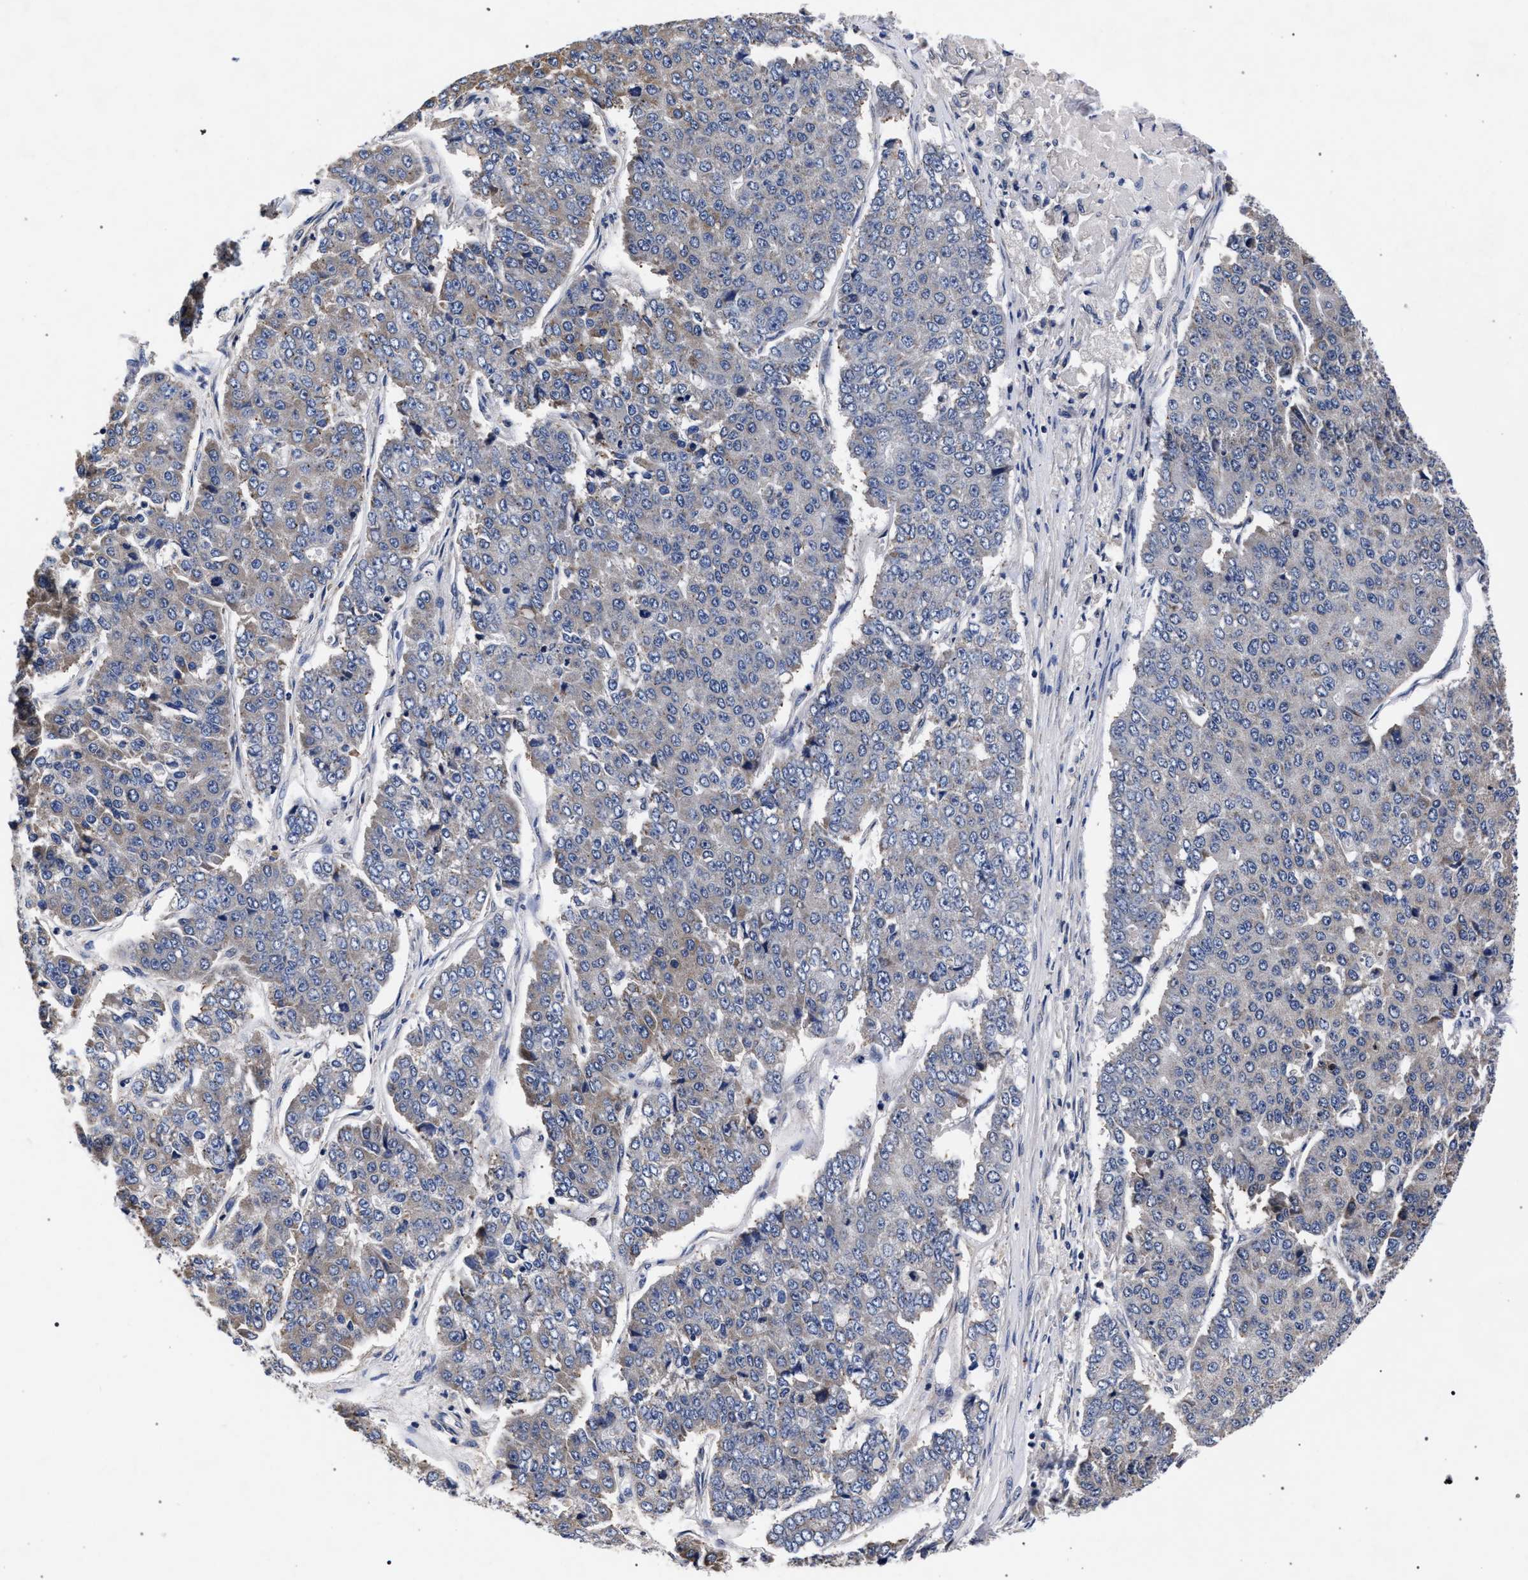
{"staining": {"intensity": "weak", "quantity": "25%-75%", "location": "cytoplasmic/membranous"}, "tissue": "pancreatic cancer", "cell_type": "Tumor cells", "image_type": "cancer", "snomed": [{"axis": "morphology", "description": "Adenocarcinoma, NOS"}, {"axis": "topography", "description": "Pancreas"}], "caption": "This photomicrograph shows pancreatic adenocarcinoma stained with IHC to label a protein in brown. The cytoplasmic/membranous of tumor cells show weak positivity for the protein. Nuclei are counter-stained blue.", "gene": "CFAP95", "patient": {"sex": "male", "age": 50}}